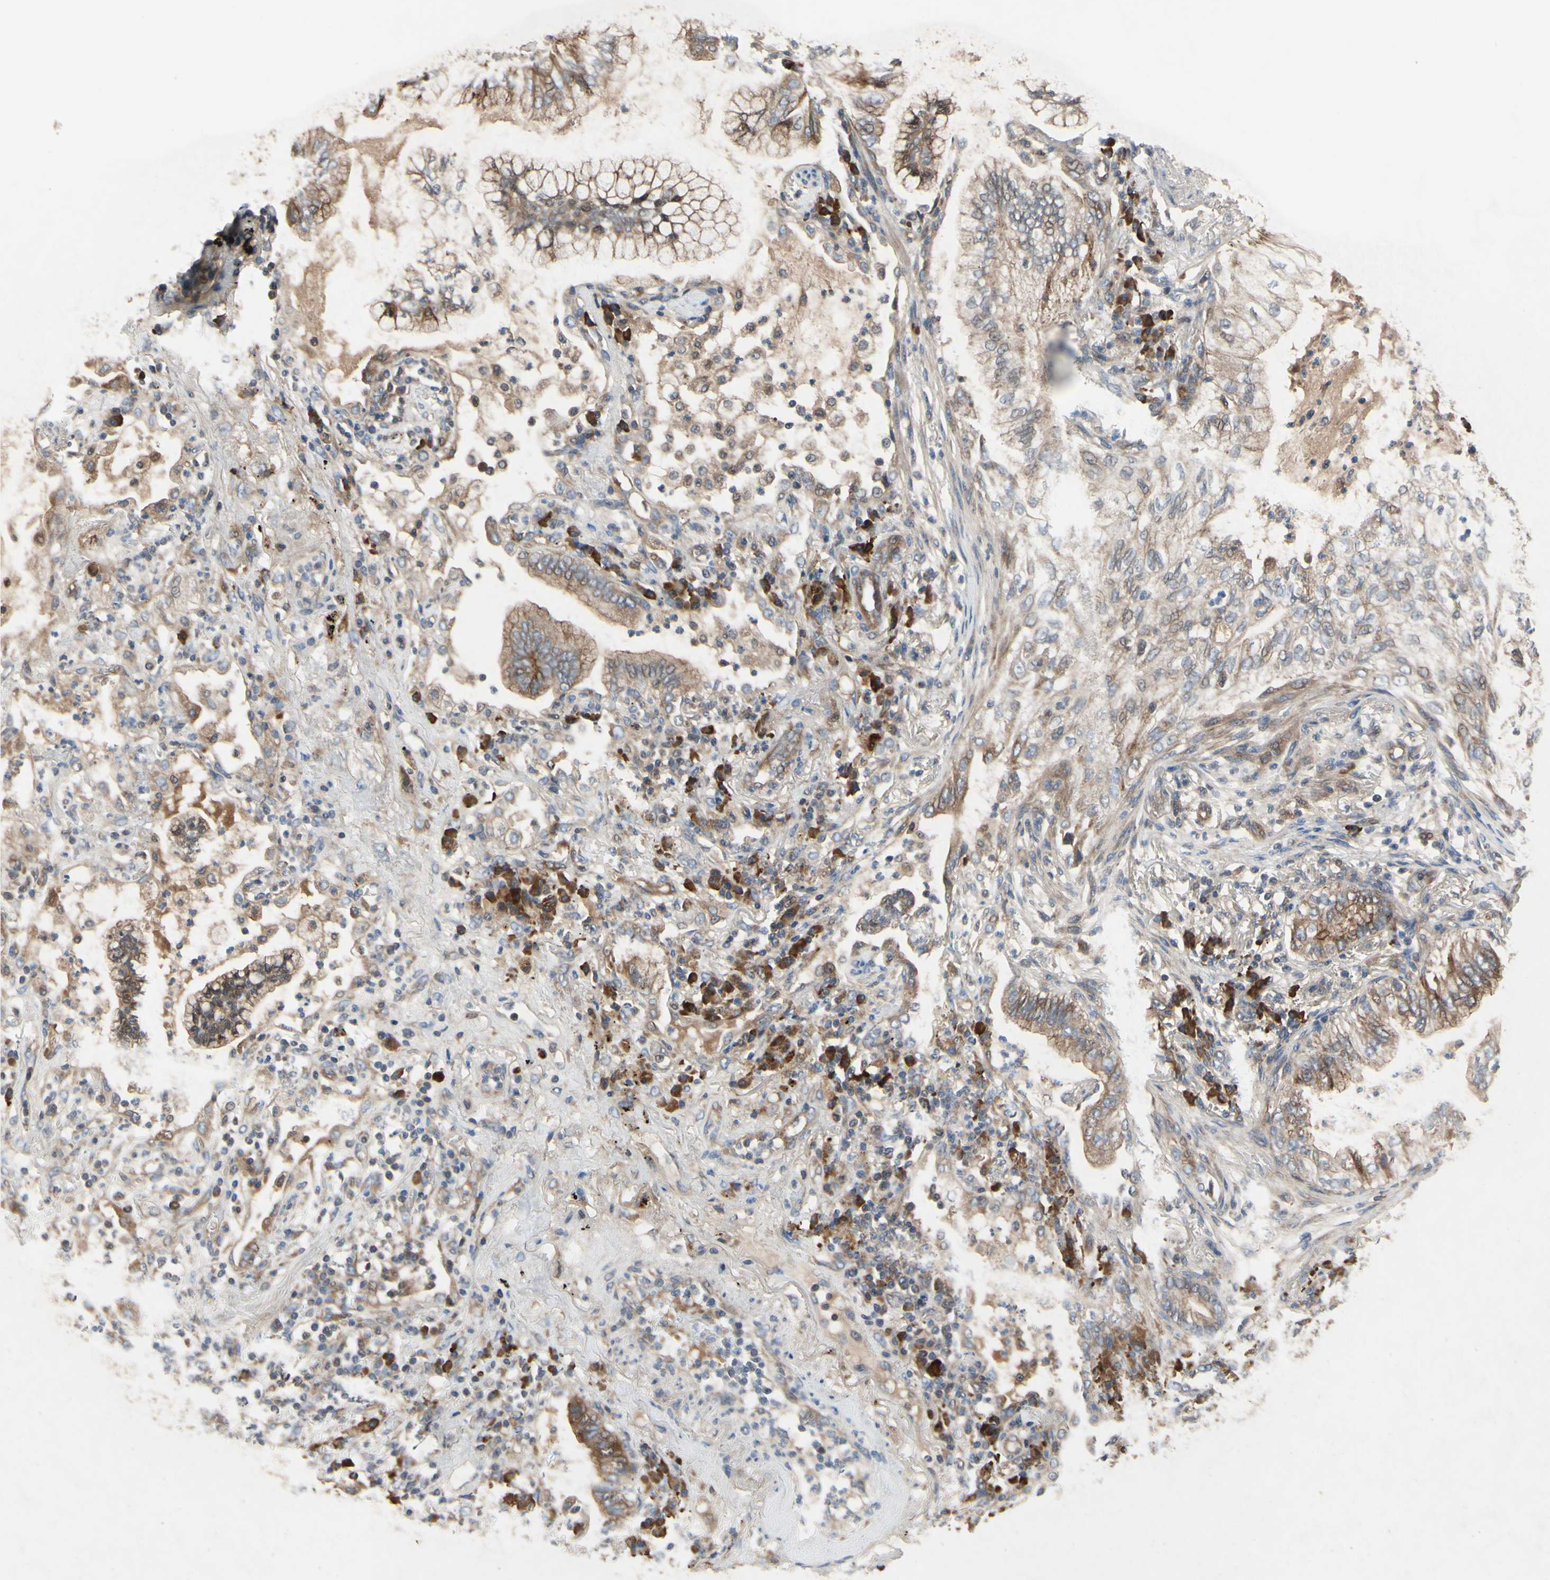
{"staining": {"intensity": "moderate", "quantity": "25%-75%", "location": "cytoplasmic/membranous"}, "tissue": "lung cancer", "cell_type": "Tumor cells", "image_type": "cancer", "snomed": [{"axis": "morphology", "description": "Normal tissue, NOS"}, {"axis": "morphology", "description": "Adenocarcinoma, NOS"}, {"axis": "topography", "description": "Bronchus"}, {"axis": "topography", "description": "Lung"}], "caption": "Tumor cells show medium levels of moderate cytoplasmic/membranous expression in approximately 25%-75% of cells in human adenocarcinoma (lung).", "gene": "XIAP", "patient": {"sex": "female", "age": 70}}